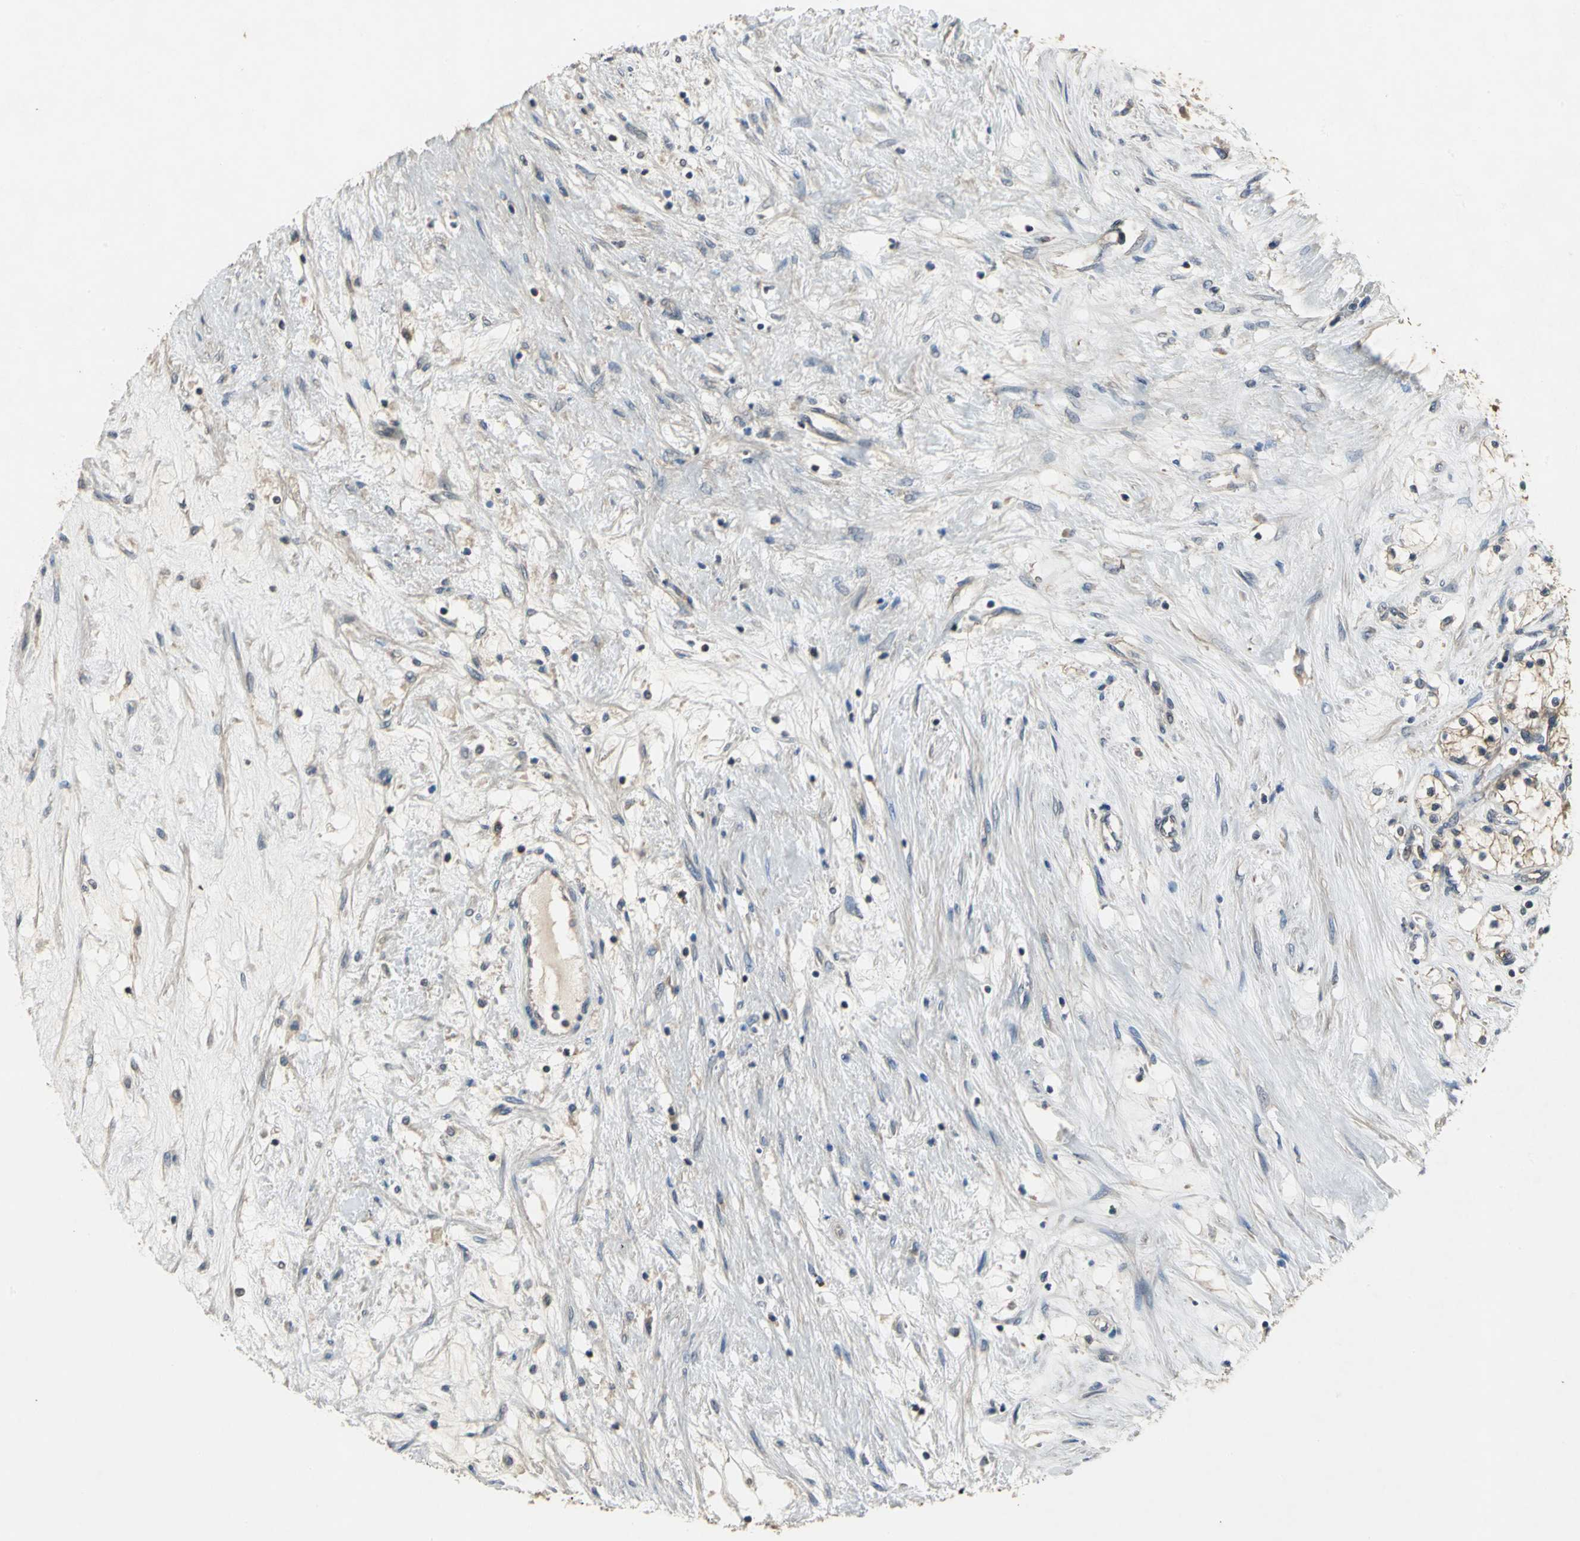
{"staining": {"intensity": "moderate", "quantity": ">75%", "location": "cytoplasmic/membranous"}, "tissue": "renal cancer", "cell_type": "Tumor cells", "image_type": "cancer", "snomed": [{"axis": "morphology", "description": "Adenocarcinoma, NOS"}, {"axis": "topography", "description": "Kidney"}], "caption": "Immunohistochemical staining of human renal cancer reveals moderate cytoplasmic/membranous protein expression in about >75% of tumor cells.", "gene": "MET", "patient": {"sex": "male", "age": 68}}